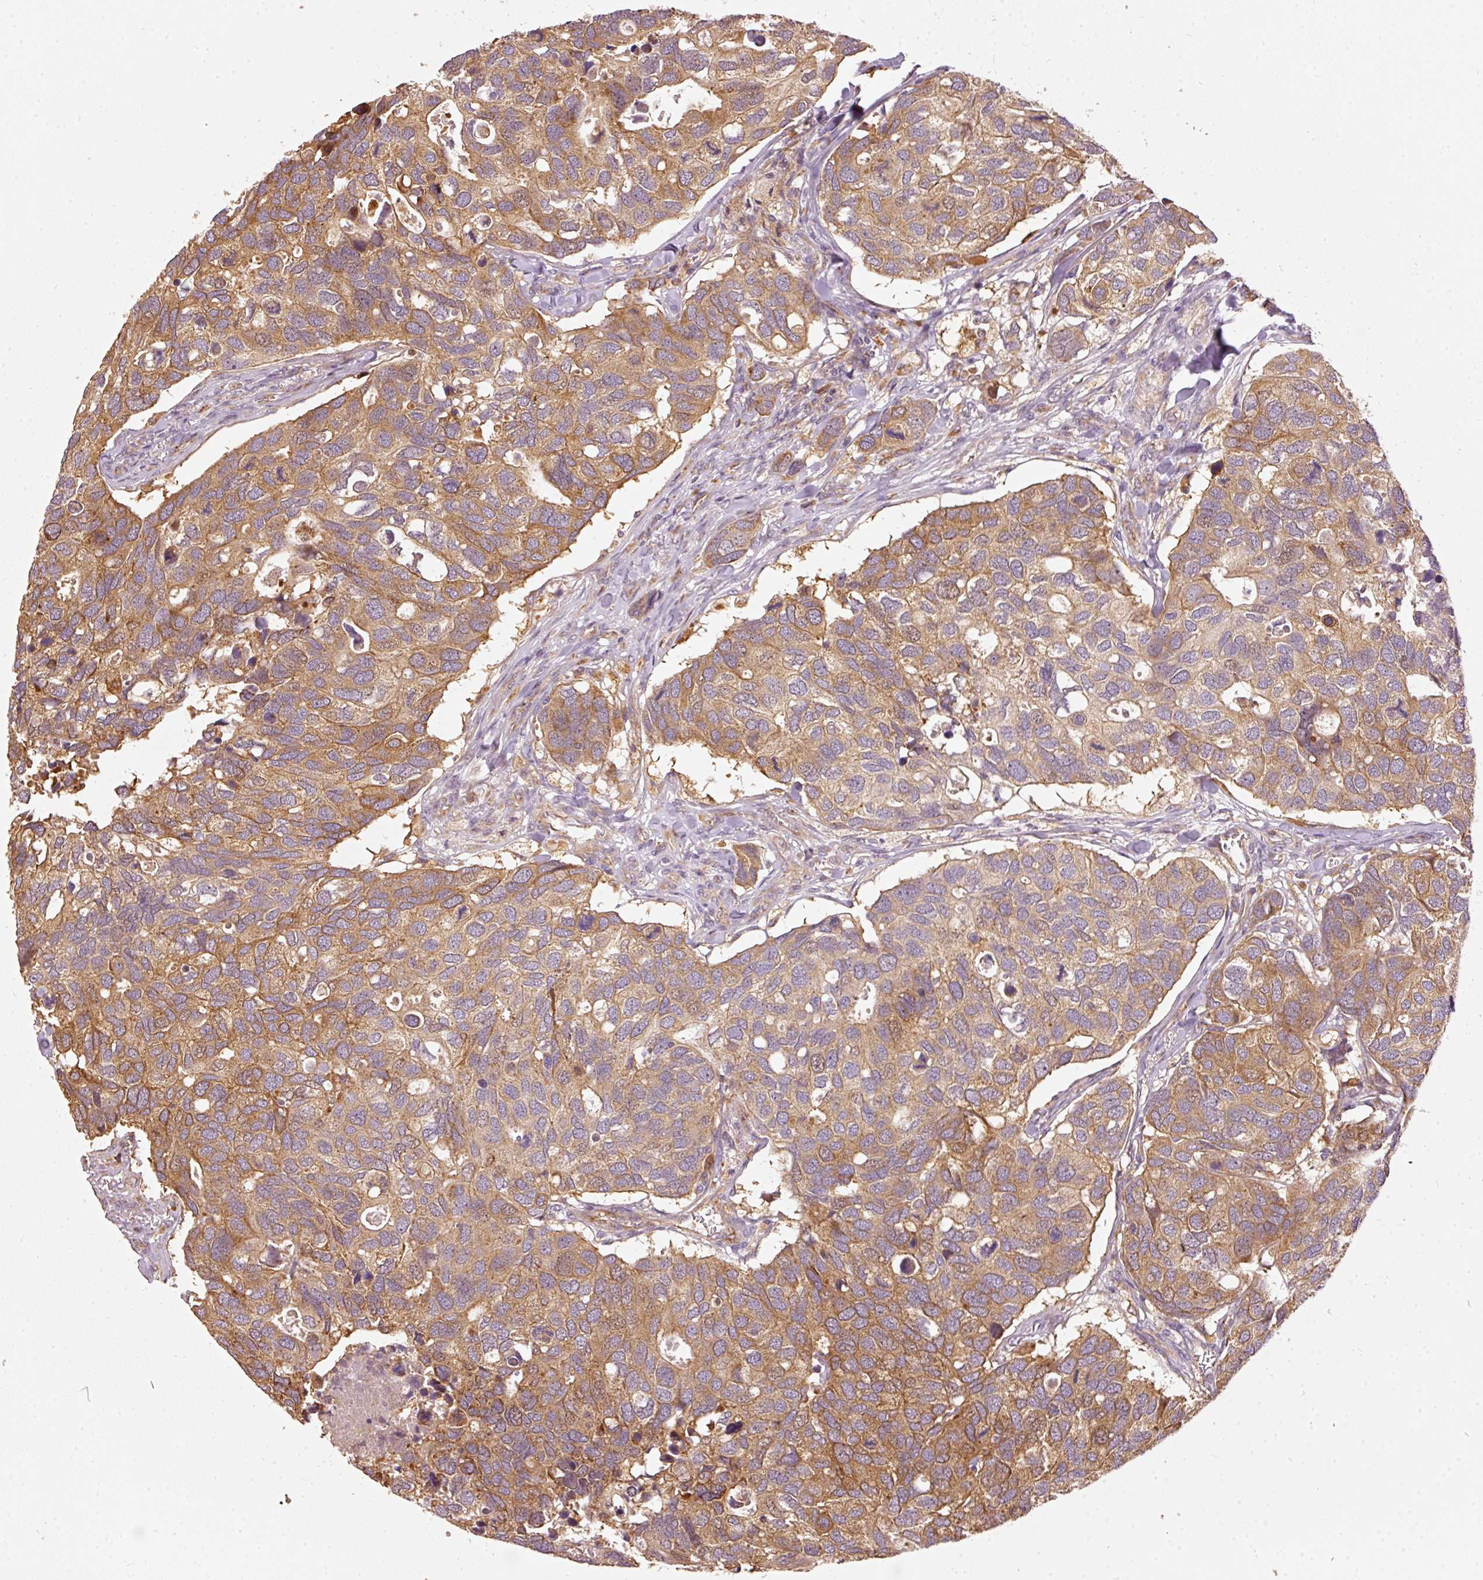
{"staining": {"intensity": "moderate", "quantity": ">75%", "location": "cytoplasmic/membranous"}, "tissue": "breast cancer", "cell_type": "Tumor cells", "image_type": "cancer", "snomed": [{"axis": "morphology", "description": "Duct carcinoma"}, {"axis": "topography", "description": "Breast"}], "caption": "Protein staining by immunohistochemistry displays moderate cytoplasmic/membranous staining in approximately >75% of tumor cells in breast cancer (infiltrating ductal carcinoma).", "gene": "MTHFD1L", "patient": {"sex": "female", "age": 83}}